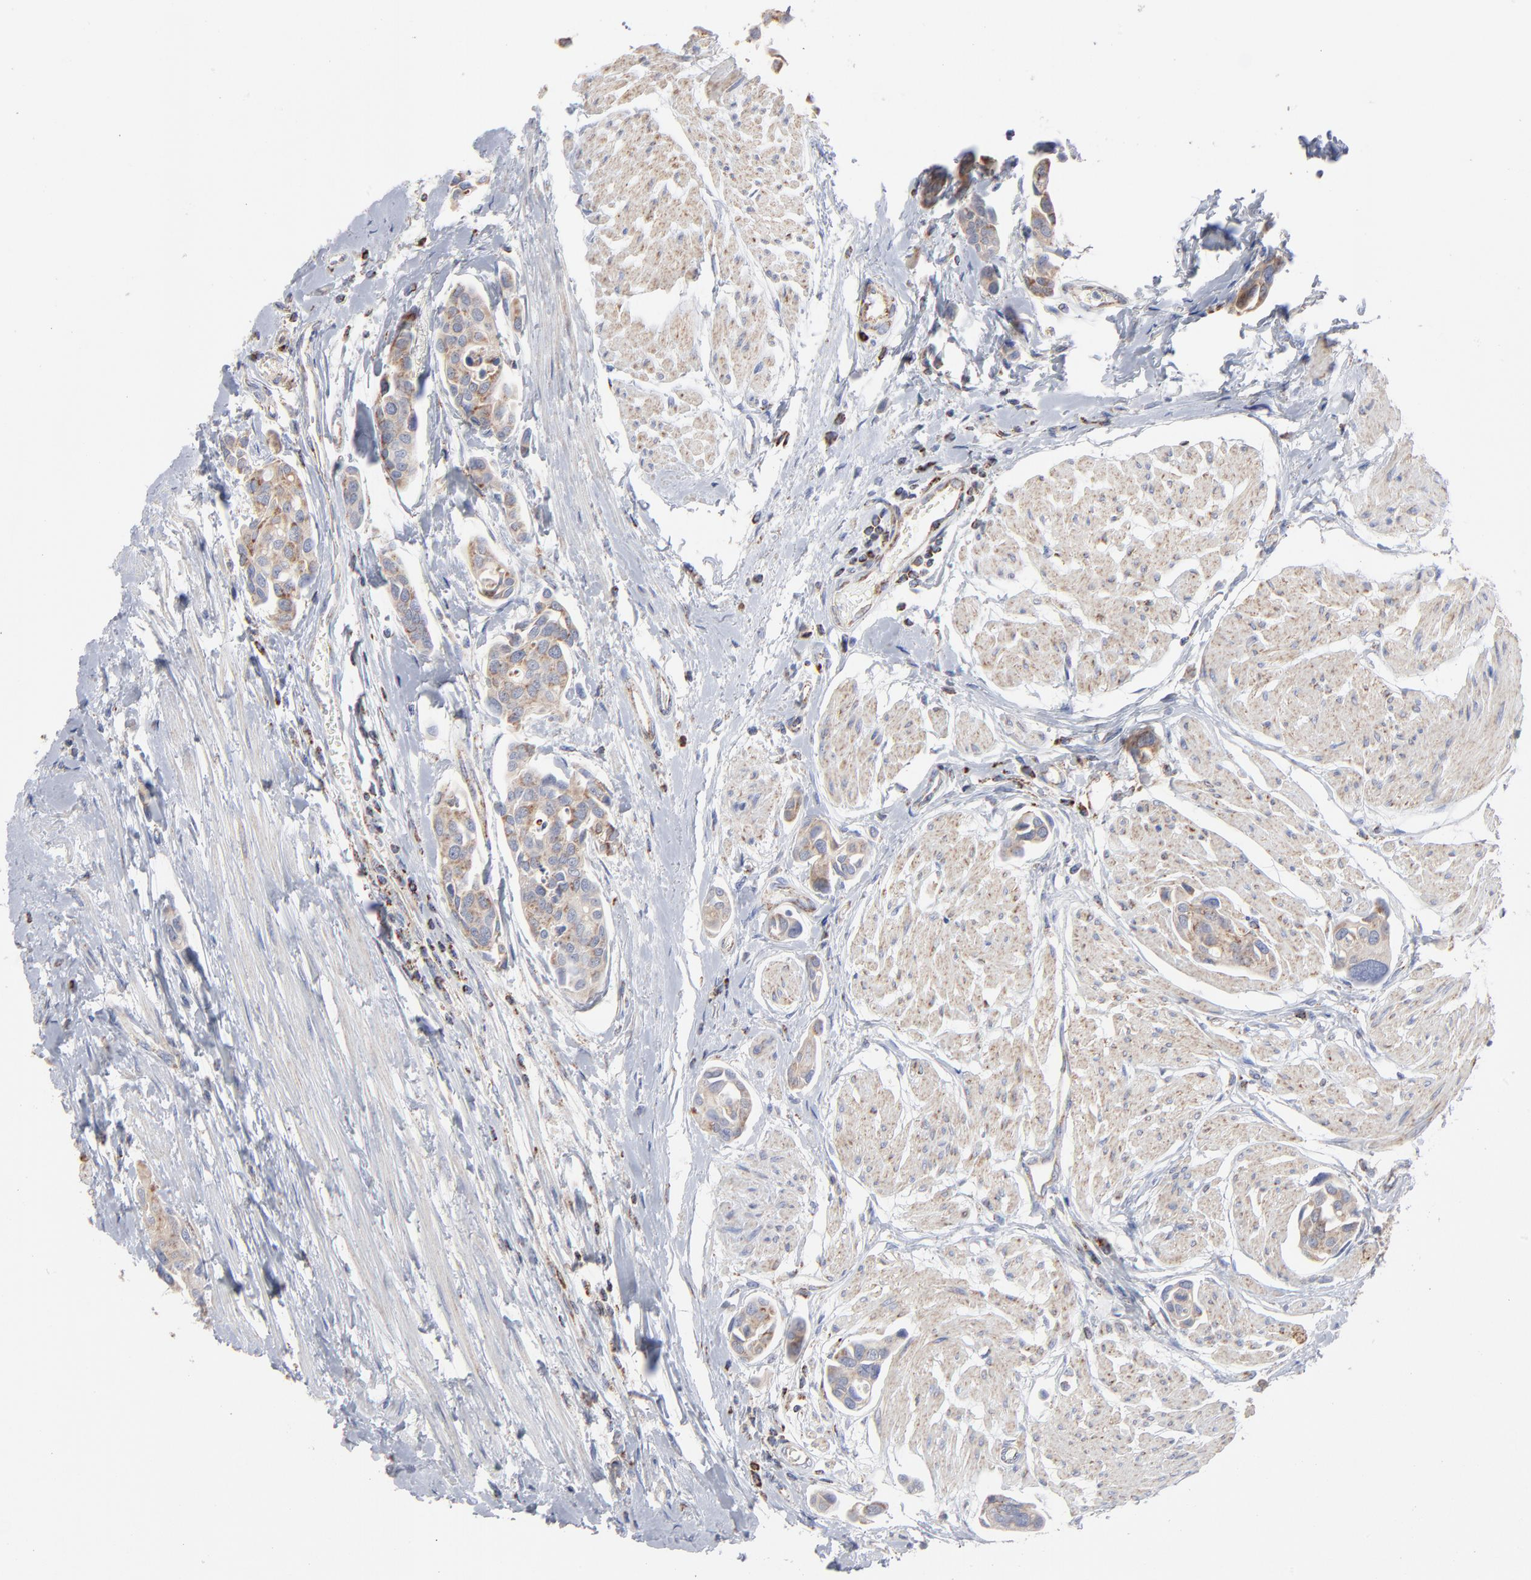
{"staining": {"intensity": "moderate", "quantity": ">75%", "location": "cytoplasmic/membranous"}, "tissue": "urothelial cancer", "cell_type": "Tumor cells", "image_type": "cancer", "snomed": [{"axis": "morphology", "description": "Urothelial carcinoma, High grade"}, {"axis": "topography", "description": "Urinary bladder"}], "caption": "Immunohistochemistry micrograph of urothelial cancer stained for a protein (brown), which shows medium levels of moderate cytoplasmic/membranous staining in about >75% of tumor cells.", "gene": "ASB3", "patient": {"sex": "male", "age": 78}}